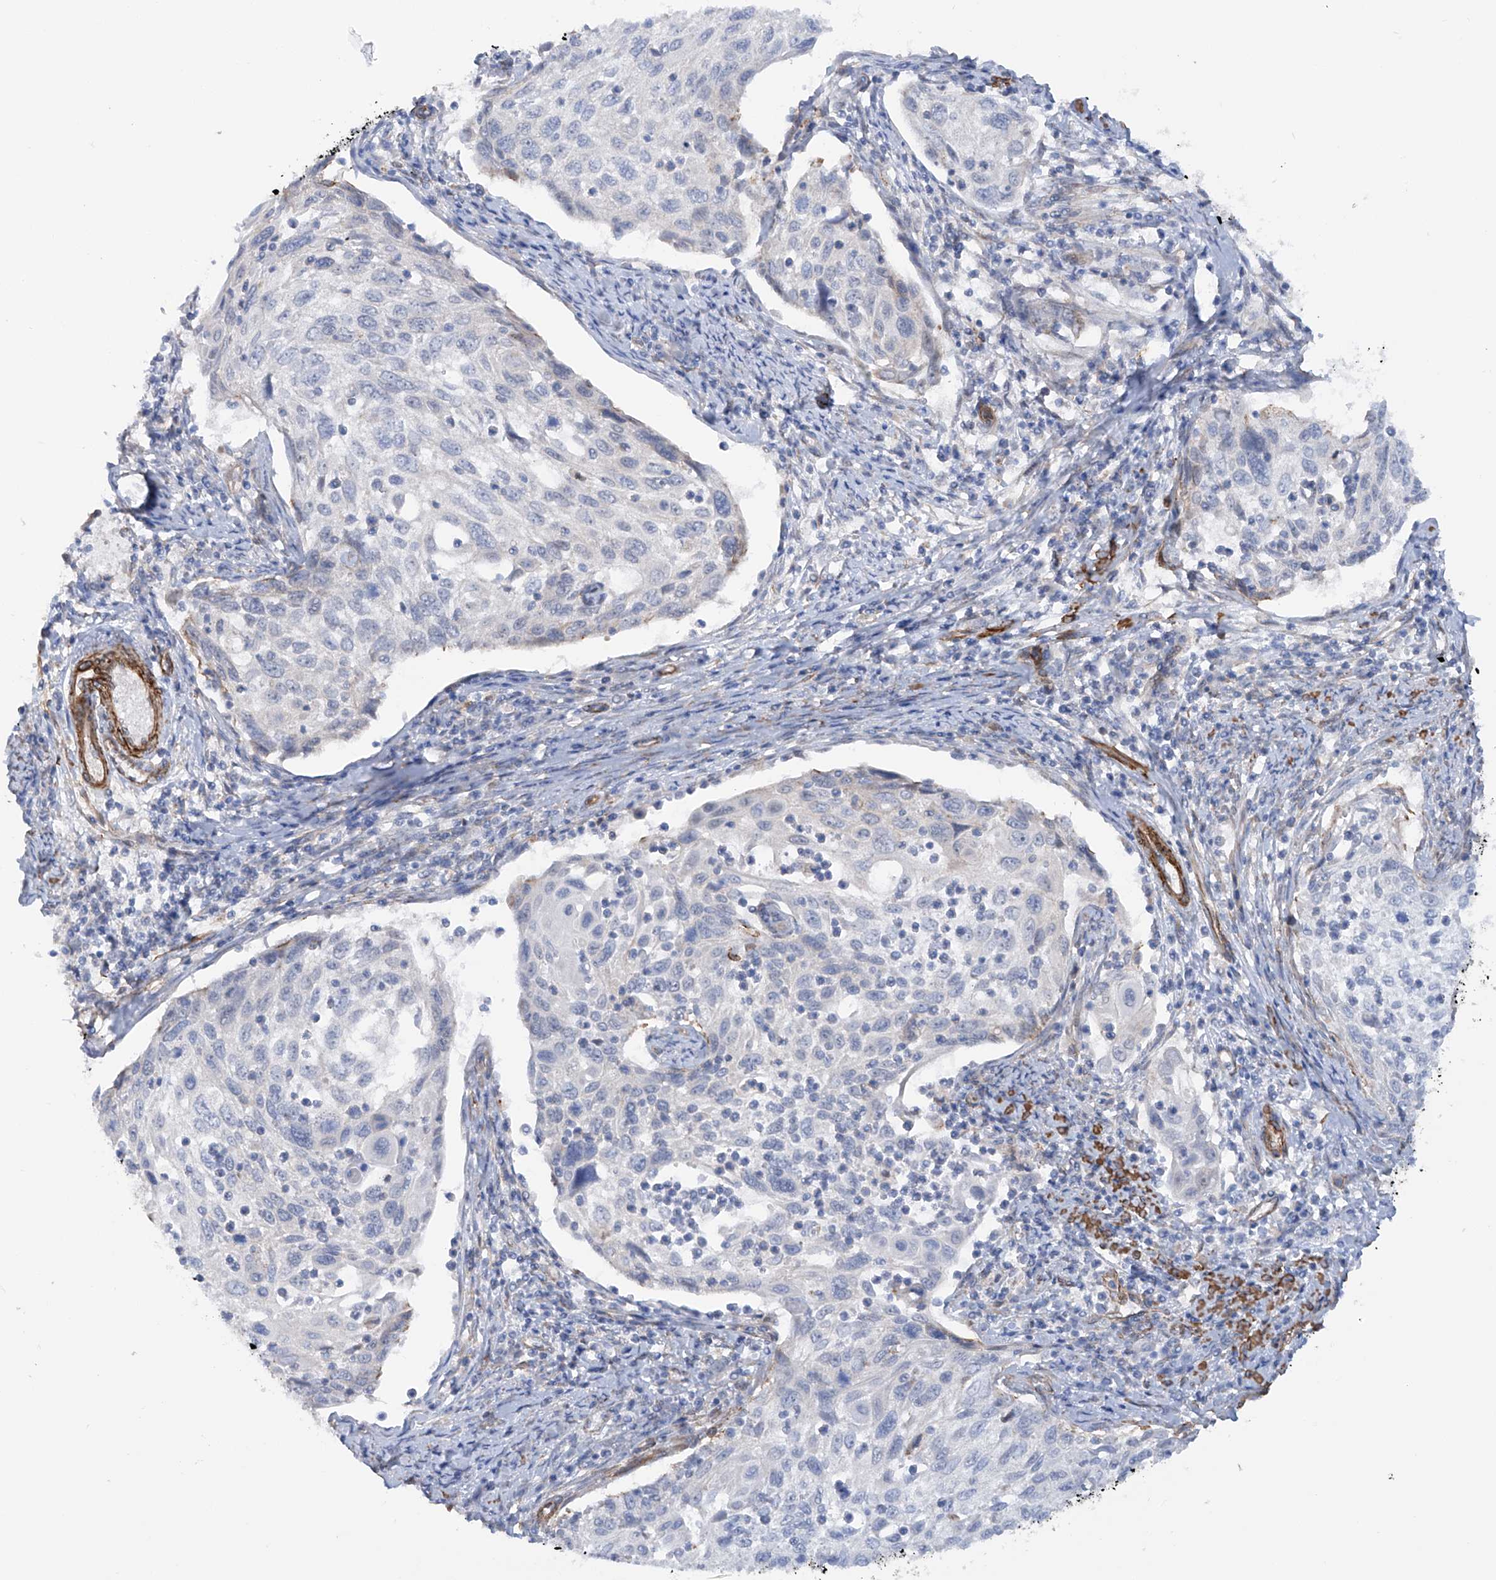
{"staining": {"intensity": "negative", "quantity": "none", "location": "none"}, "tissue": "cervical cancer", "cell_type": "Tumor cells", "image_type": "cancer", "snomed": [{"axis": "morphology", "description": "Squamous cell carcinoma, NOS"}, {"axis": "topography", "description": "Cervix"}], "caption": "This is a image of immunohistochemistry (IHC) staining of cervical cancer, which shows no staining in tumor cells.", "gene": "ZNF490", "patient": {"sex": "female", "age": 70}}